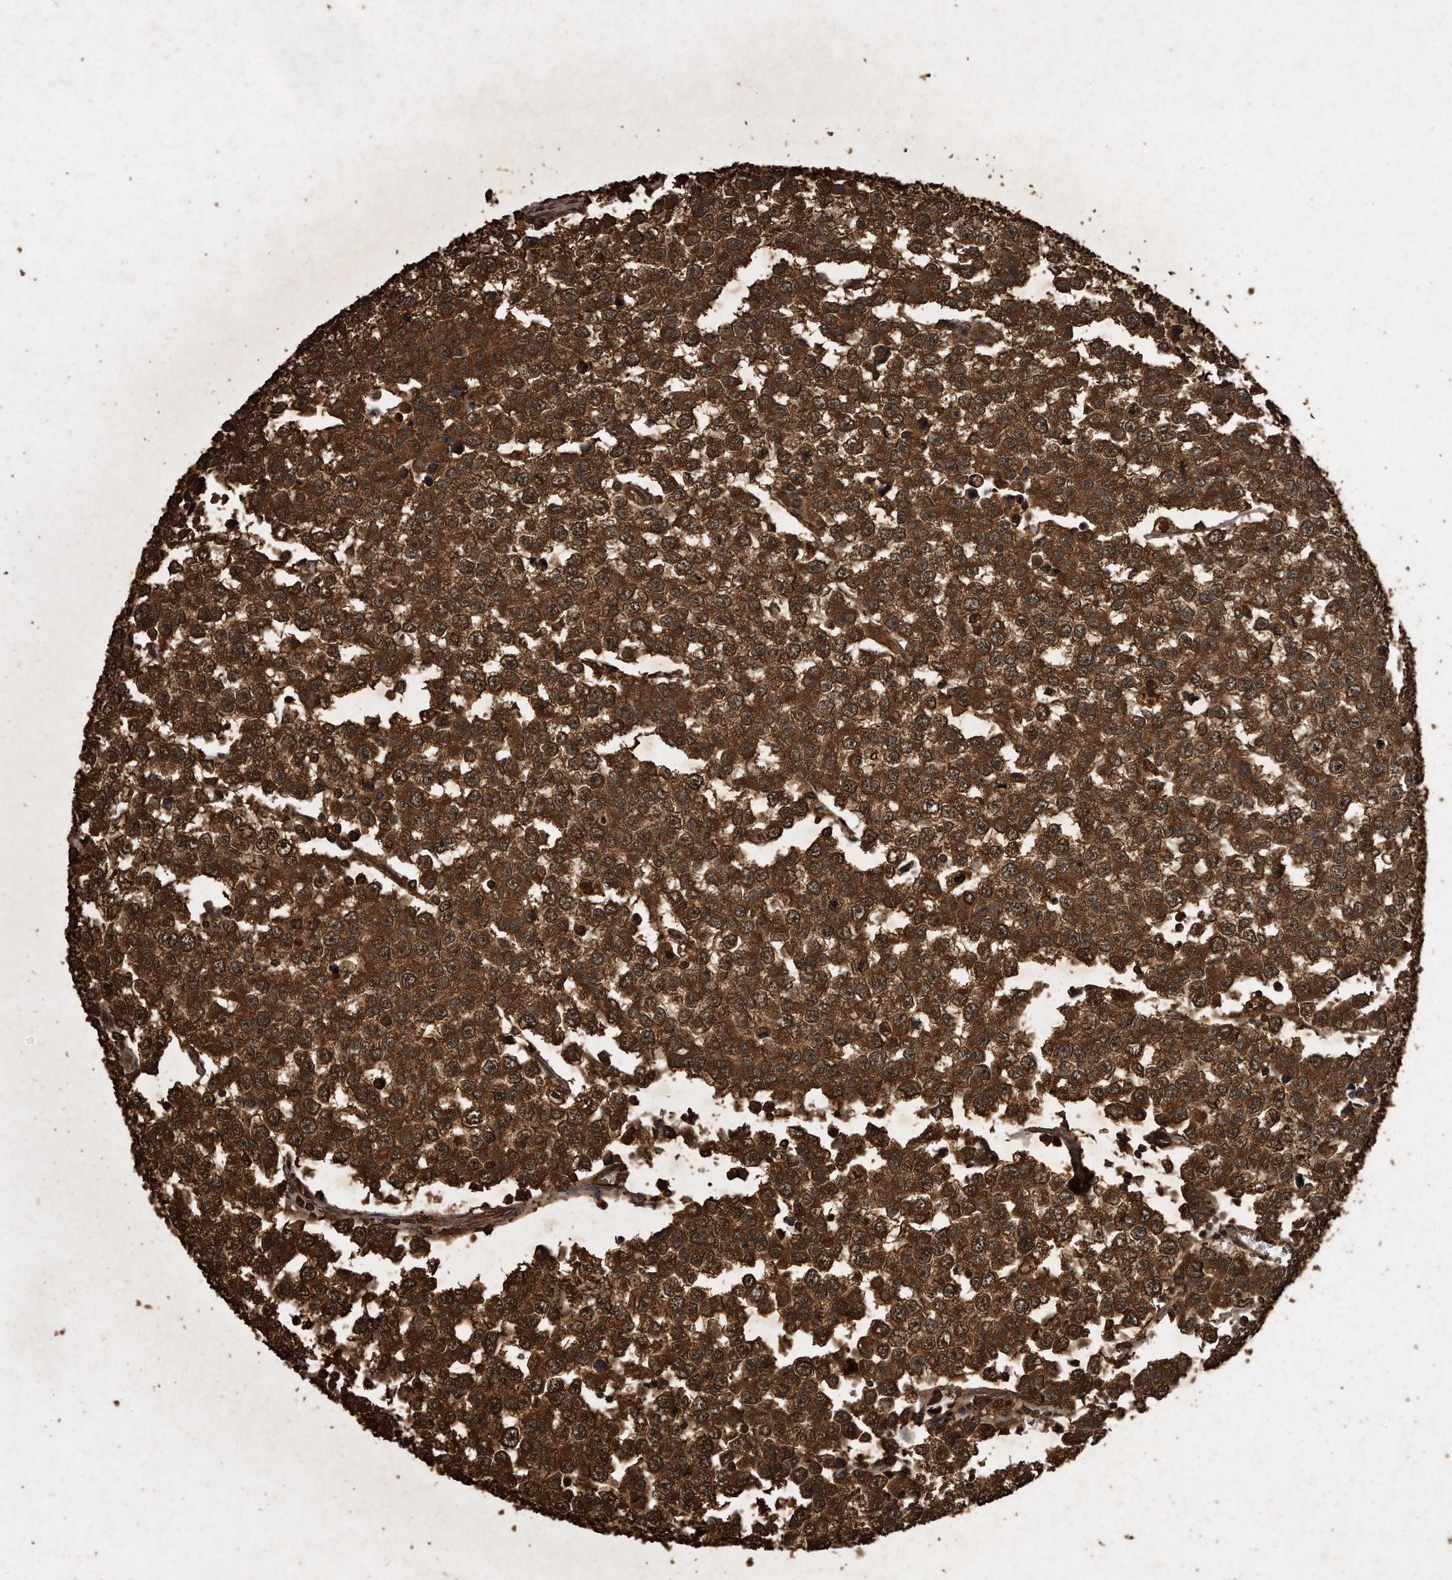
{"staining": {"intensity": "strong", "quantity": ">75%", "location": "cytoplasmic/membranous"}, "tissue": "testis cancer", "cell_type": "Tumor cells", "image_type": "cancer", "snomed": [{"axis": "morphology", "description": "Seminoma, NOS"}, {"axis": "morphology", "description": "Carcinoma, Embryonal, NOS"}, {"axis": "topography", "description": "Testis"}], "caption": "An immunohistochemistry (IHC) photomicrograph of tumor tissue is shown. Protein staining in brown shows strong cytoplasmic/membranous positivity in testis cancer (embryonal carcinoma) within tumor cells.", "gene": "CFLAR", "patient": {"sex": "male", "age": 52}}